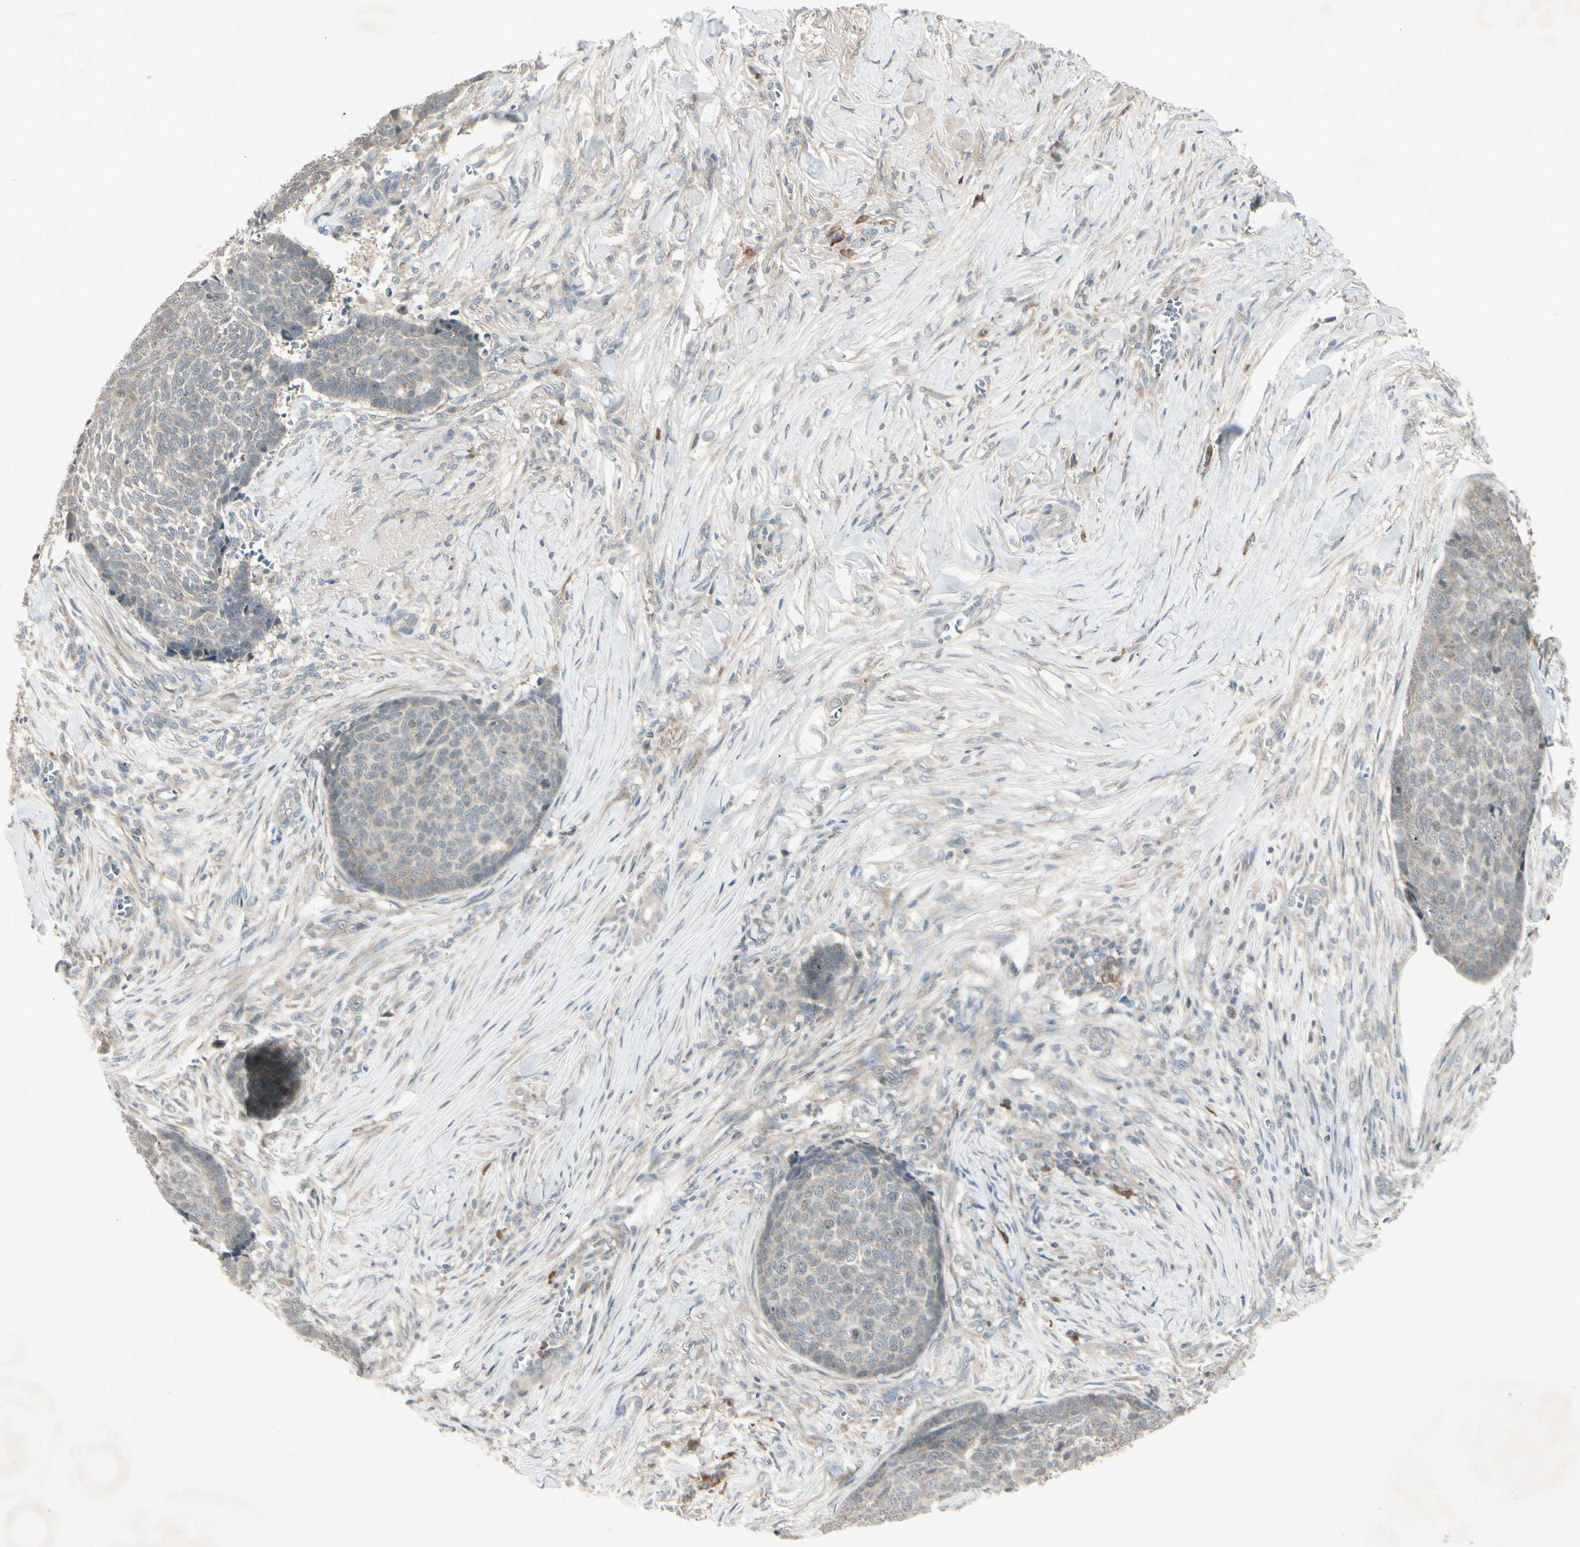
{"staining": {"intensity": "weak", "quantity": "25%-75%", "location": "cytoplasmic/membranous"}, "tissue": "skin cancer", "cell_type": "Tumor cells", "image_type": "cancer", "snomed": [{"axis": "morphology", "description": "Basal cell carcinoma"}, {"axis": "topography", "description": "Skin"}], "caption": "Skin cancer (basal cell carcinoma) stained with a brown dye exhibits weak cytoplasmic/membranous positive positivity in approximately 25%-75% of tumor cells.", "gene": "FHDC1", "patient": {"sex": "male", "age": 84}}